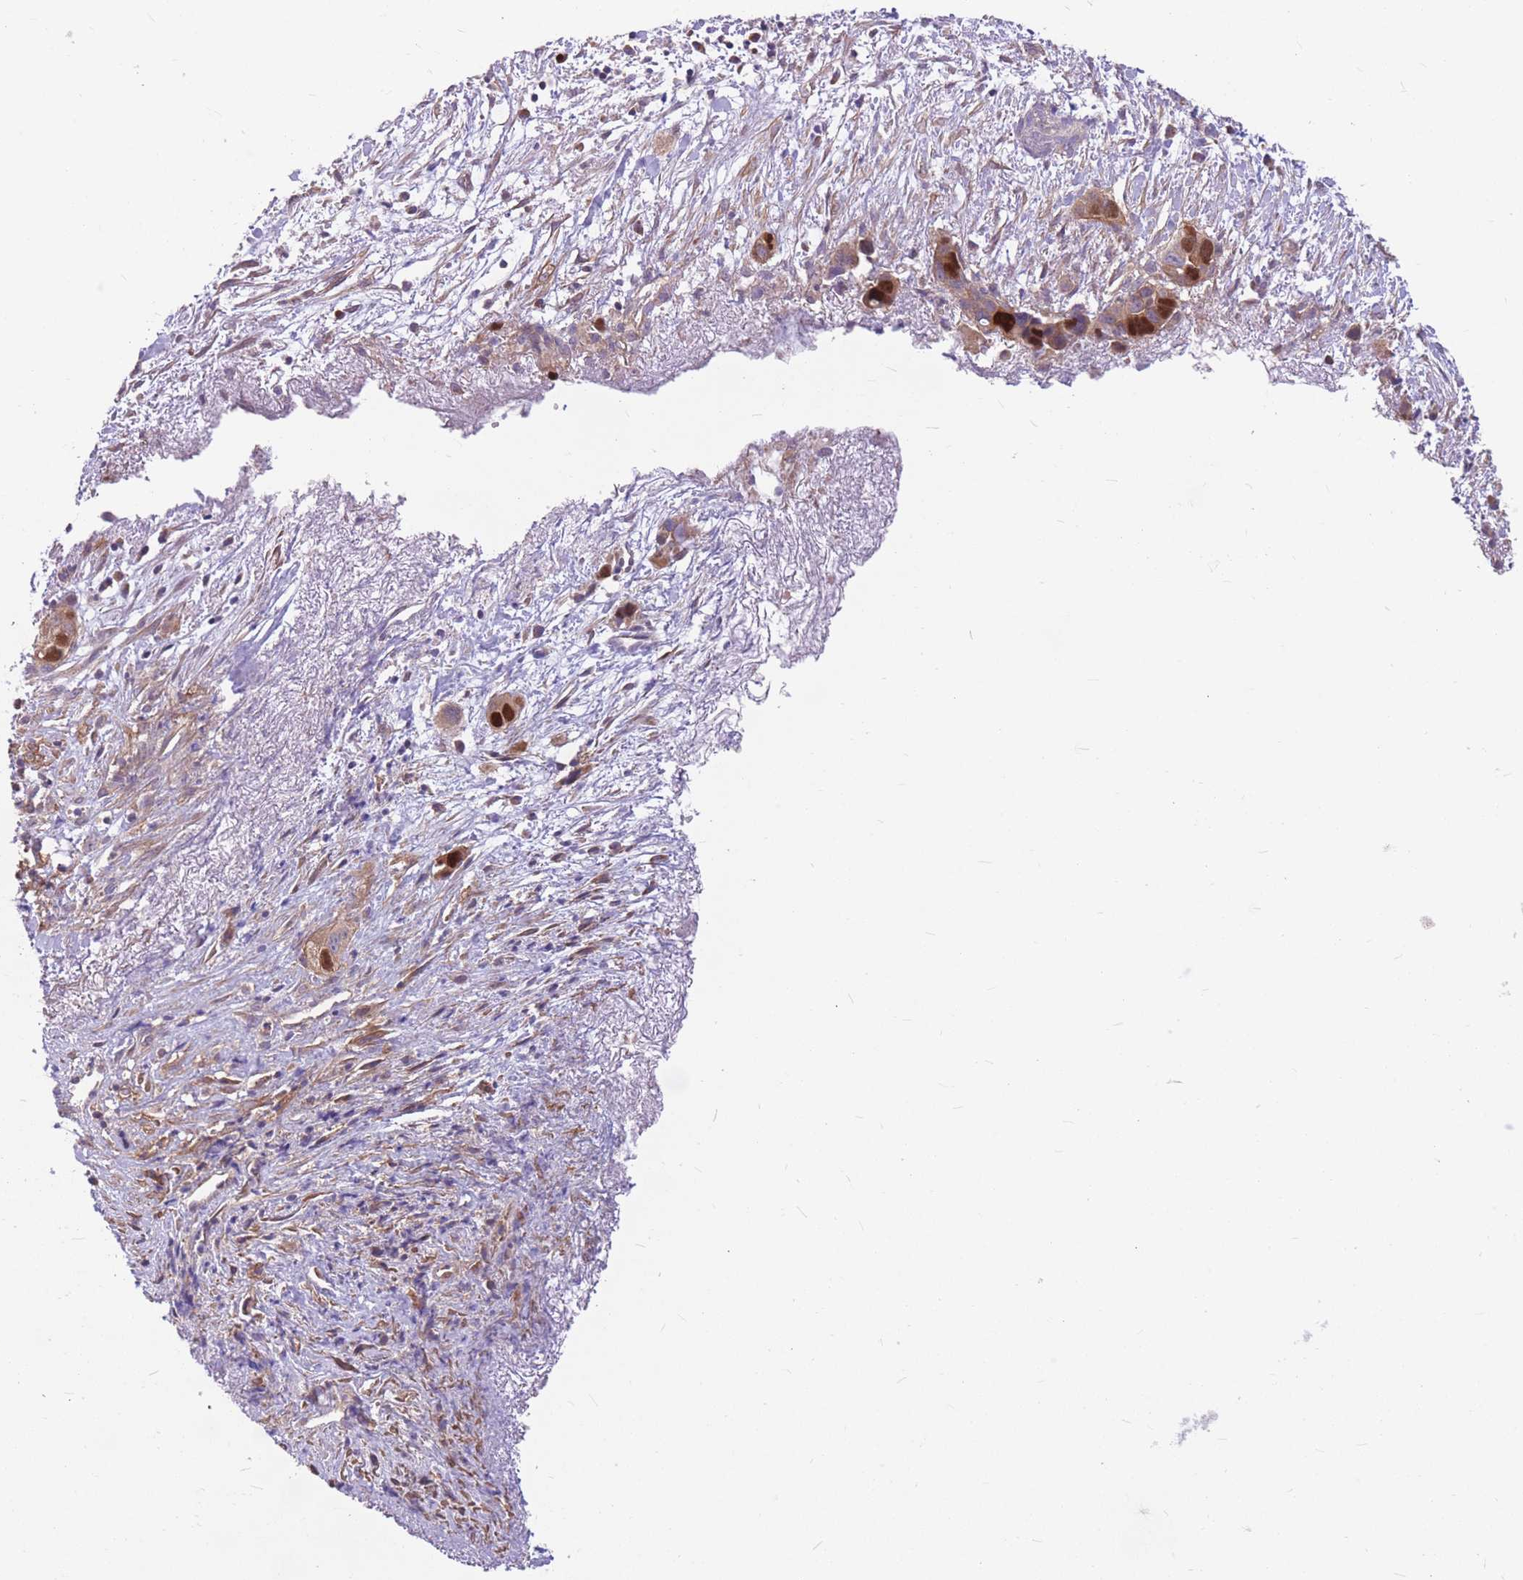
{"staining": {"intensity": "strong", "quantity": "<25%", "location": "nuclear"}, "tissue": "liver cancer", "cell_type": "Tumor cells", "image_type": "cancer", "snomed": [{"axis": "morphology", "description": "Cholangiocarcinoma"}, {"axis": "topography", "description": "Liver"}], "caption": "Immunohistochemical staining of human liver cancer (cholangiocarcinoma) exhibits medium levels of strong nuclear protein staining in approximately <25% of tumor cells. (DAB IHC, brown staining for protein, blue staining for nuclei).", "gene": "GMNN", "patient": {"sex": "female", "age": 79}}